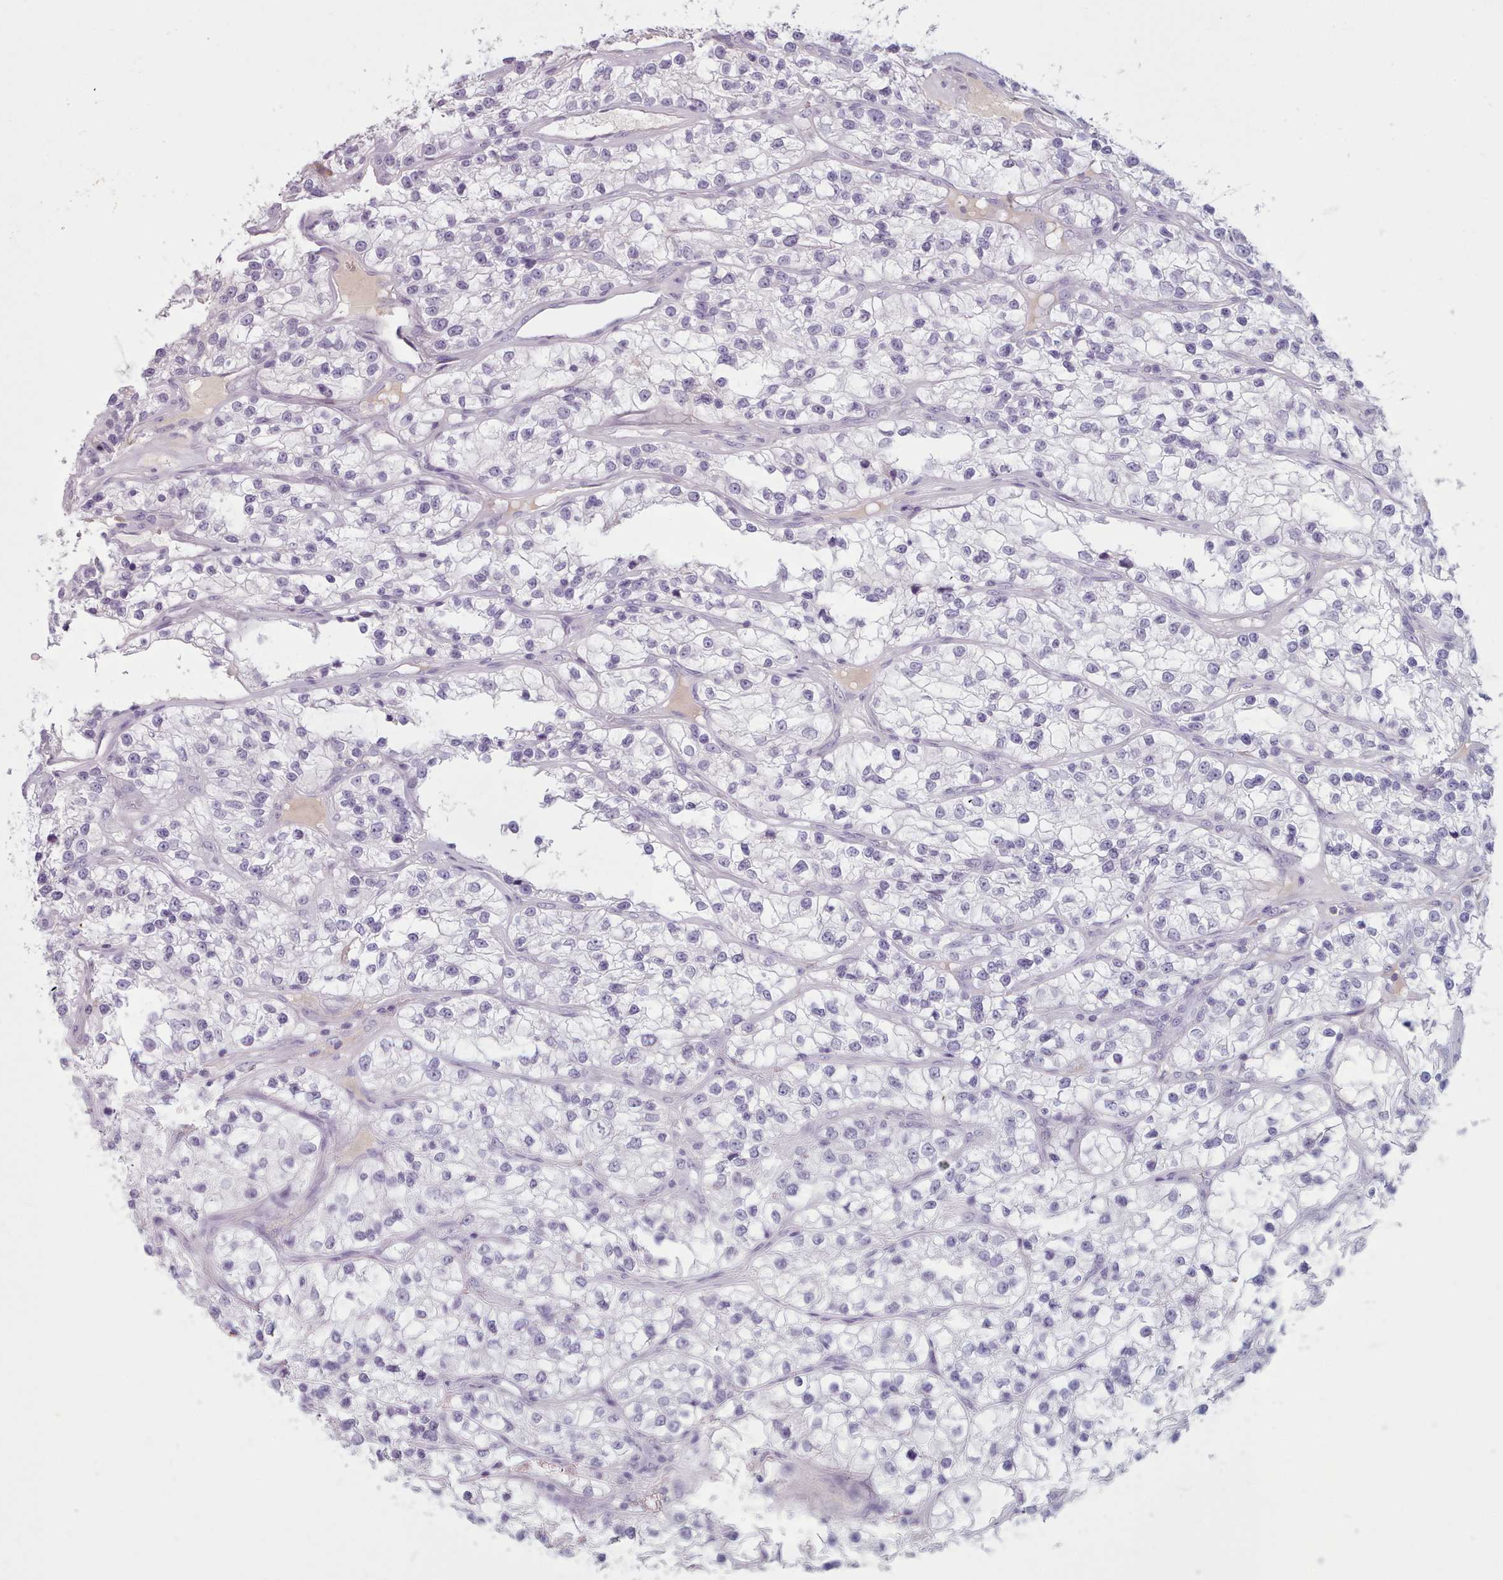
{"staining": {"intensity": "negative", "quantity": "none", "location": "none"}, "tissue": "renal cancer", "cell_type": "Tumor cells", "image_type": "cancer", "snomed": [{"axis": "morphology", "description": "Adenocarcinoma, NOS"}, {"axis": "topography", "description": "Kidney"}], "caption": "Adenocarcinoma (renal) stained for a protein using immunohistochemistry (IHC) displays no expression tumor cells.", "gene": "ZNF43", "patient": {"sex": "female", "age": 57}}